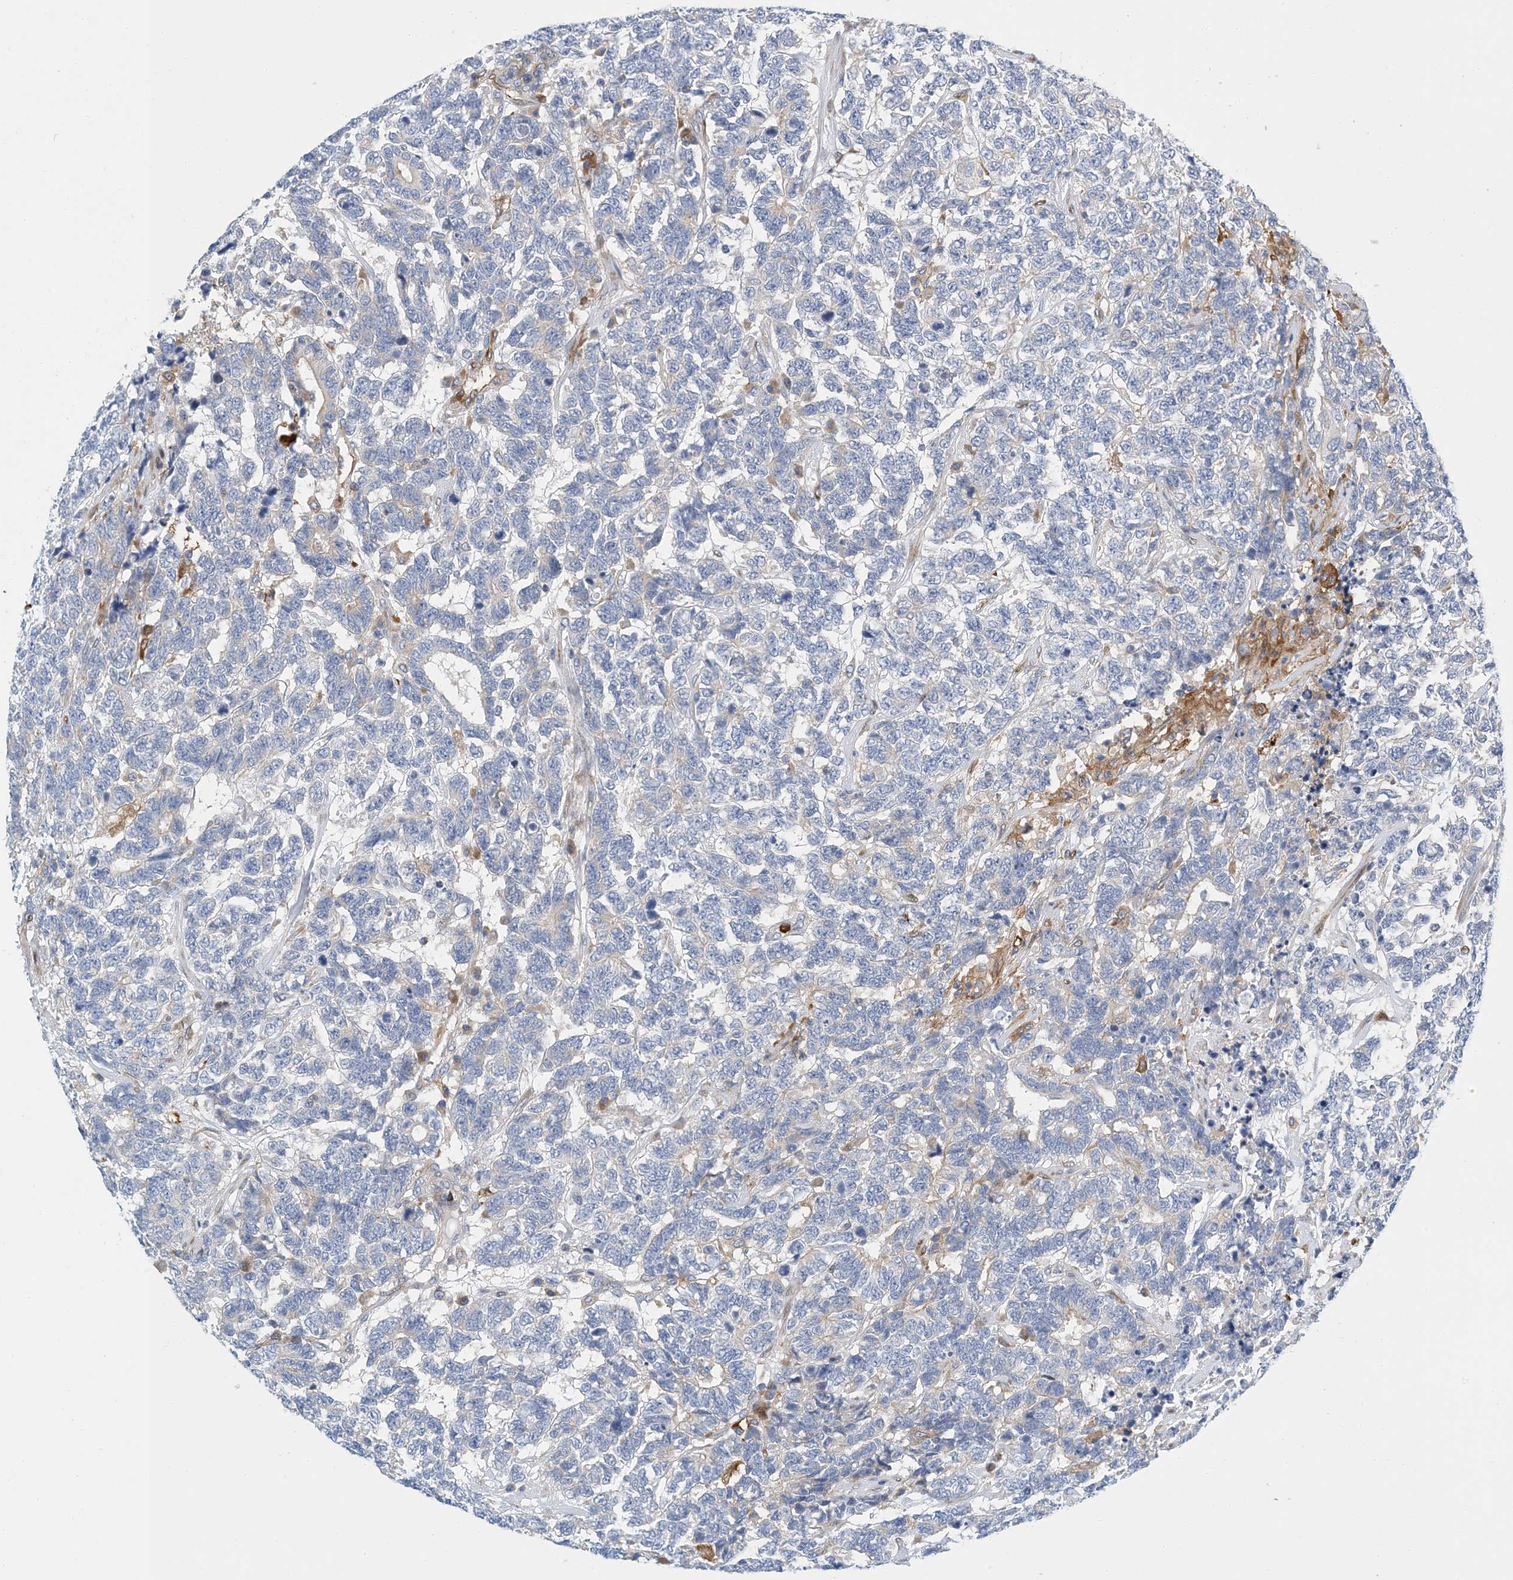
{"staining": {"intensity": "negative", "quantity": "none", "location": "none"}, "tissue": "testis cancer", "cell_type": "Tumor cells", "image_type": "cancer", "snomed": [{"axis": "morphology", "description": "Carcinoma, Embryonal, NOS"}, {"axis": "topography", "description": "Testis"}], "caption": "Micrograph shows no protein expression in tumor cells of testis cancer (embryonal carcinoma) tissue.", "gene": "PCDHA2", "patient": {"sex": "male", "age": 26}}